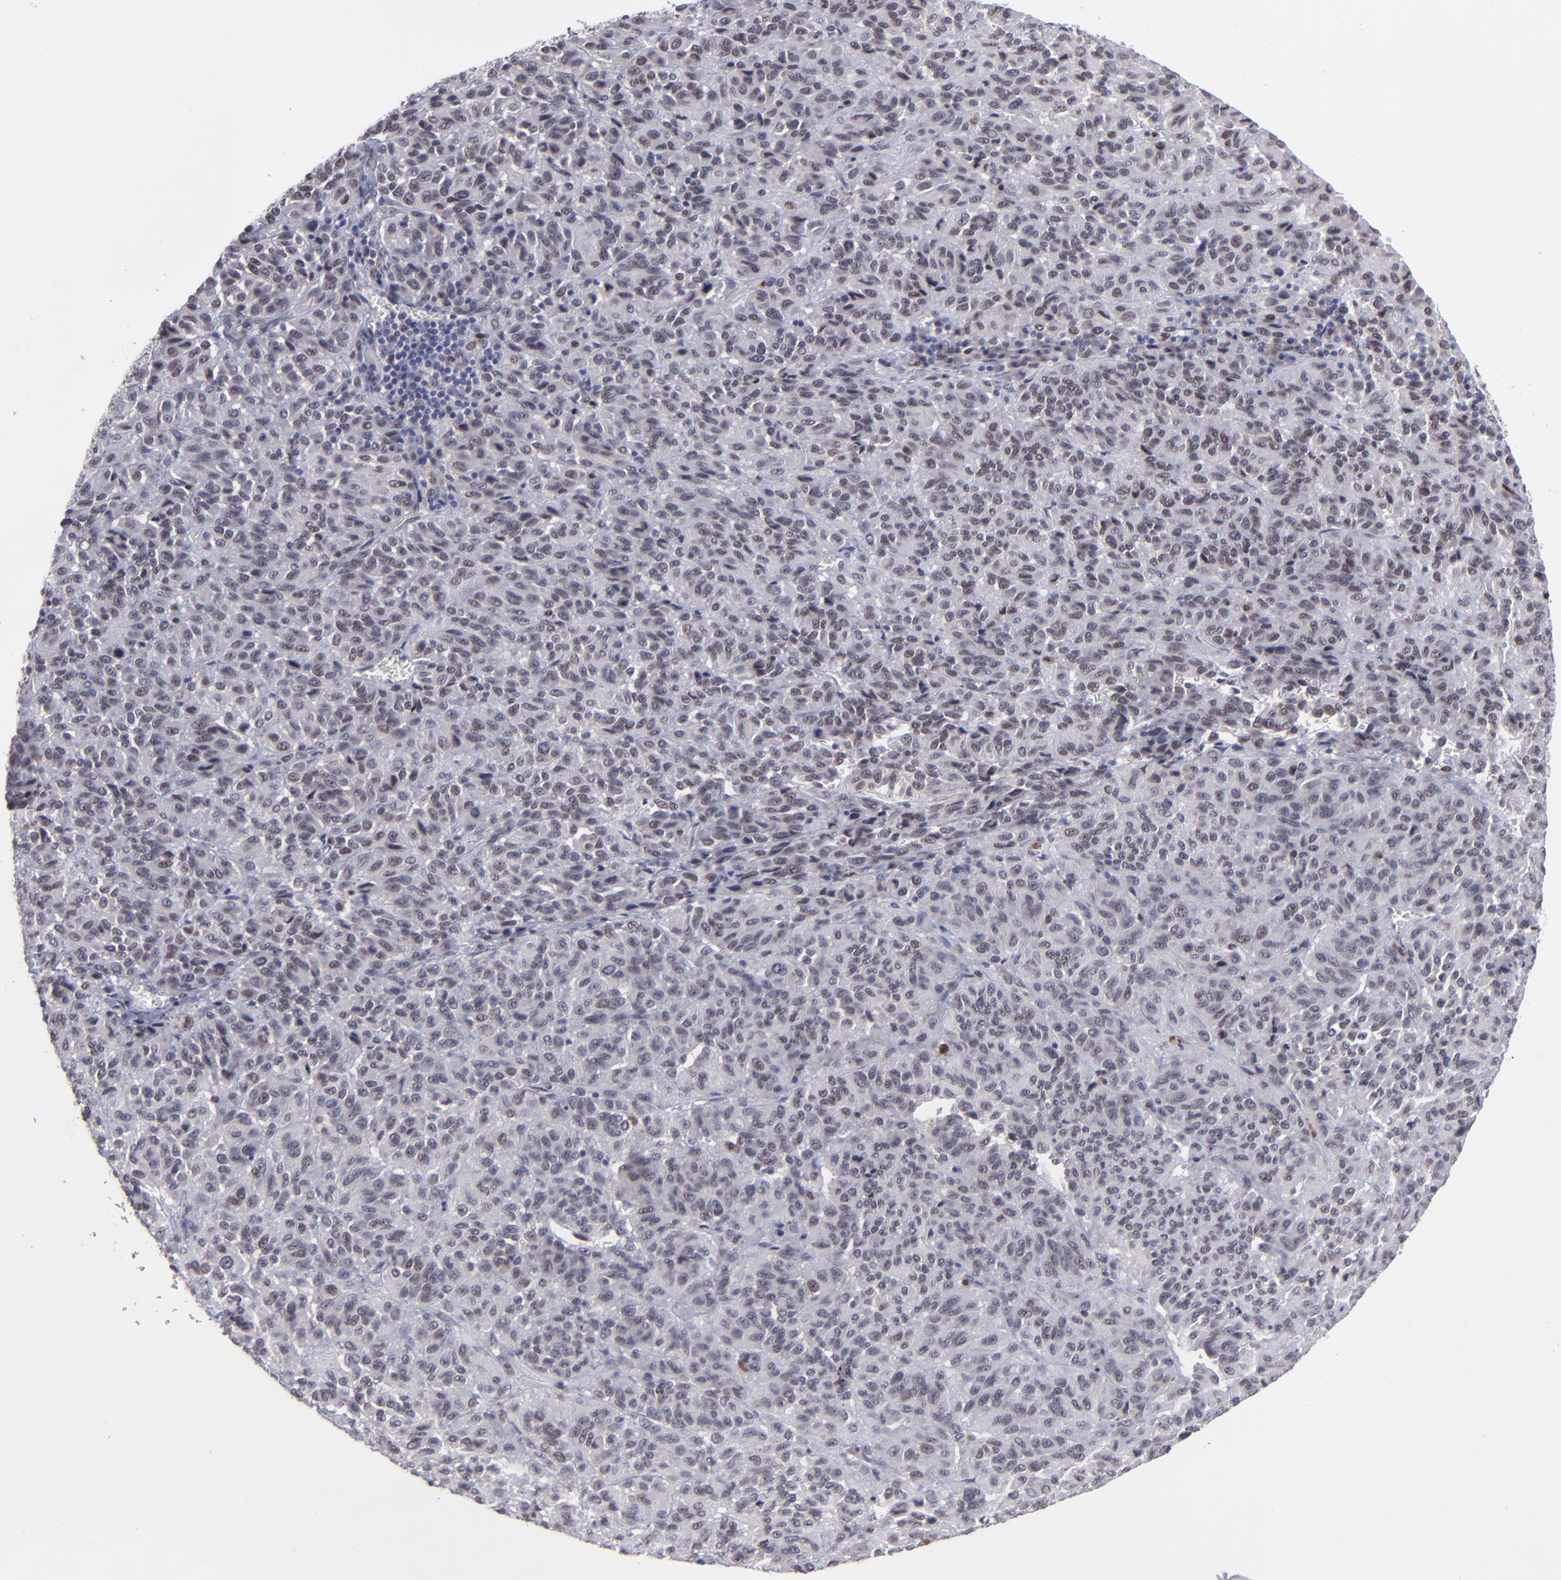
{"staining": {"intensity": "negative", "quantity": "none", "location": "none"}, "tissue": "melanoma", "cell_type": "Tumor cells", "image_type": "cancer", "snomed": [{"axis": "morphology", "description": "Malignant melanoma, Metastatic site"}, {"axis": "topography", "description": "Lung"}], "caption": "The image shows no significant staining in tumor cells of malignant melanoma (metastatic site).", "gene": "RREB1", "patient": {"sex": "male", "age": 64}}